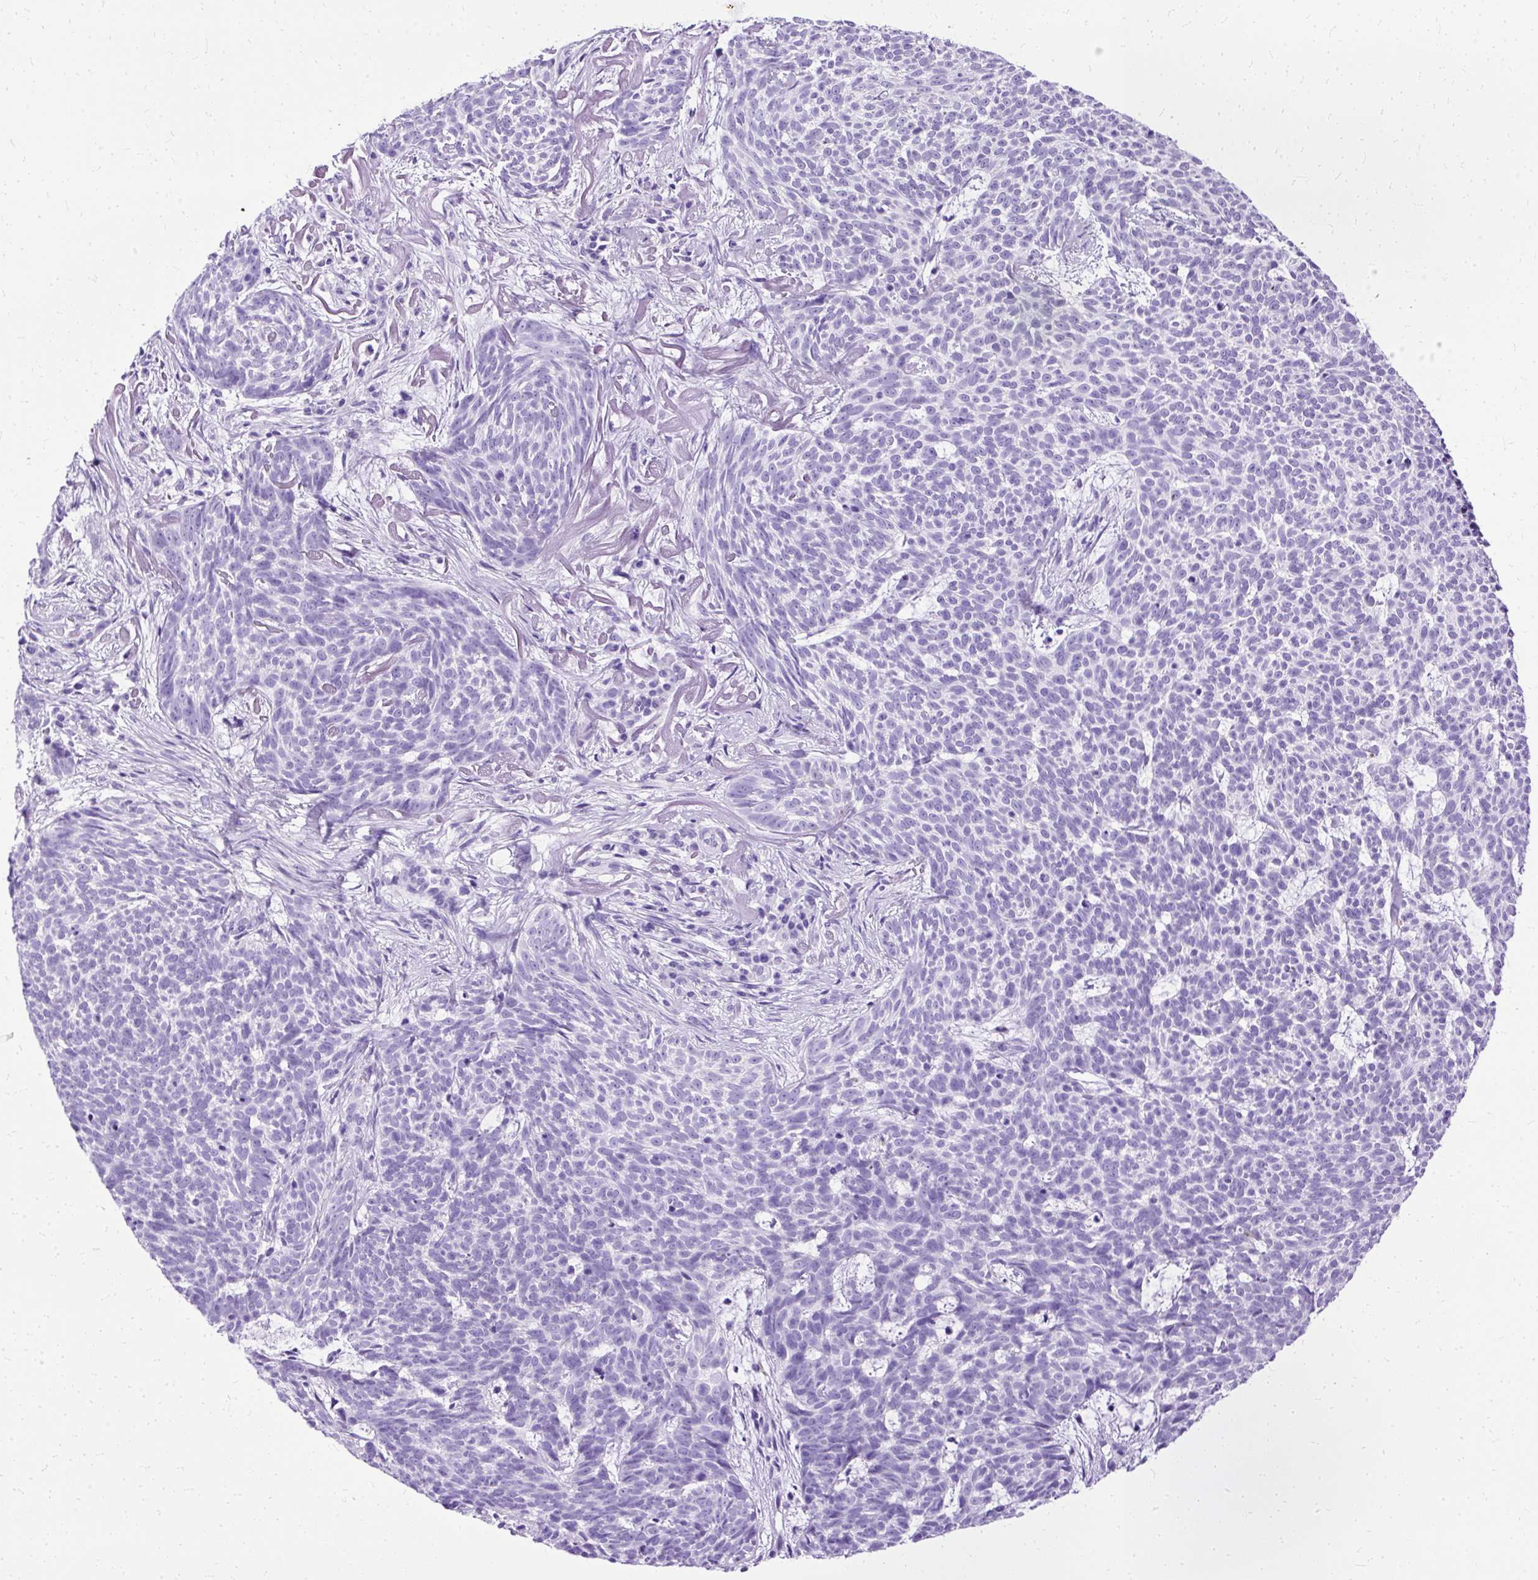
{"staining": {"intensity": "negative", "quantity": "none", "location": "none"}, "tissue": "skin cancer", "cell_type": "Tumor cells", "image_type": "cancer", "snomed": [{"axis": "morphology", "description": "Basal cell carcinoma"}, {"axis": "topography", "description": "Skin"}], "caption": "Protein analysis of skin cancer (basal cell carcinoma) displays no significant expression in tumor cells.", "gene": "SLC8A2", "patient": {"sex": "female", "age": 93}}